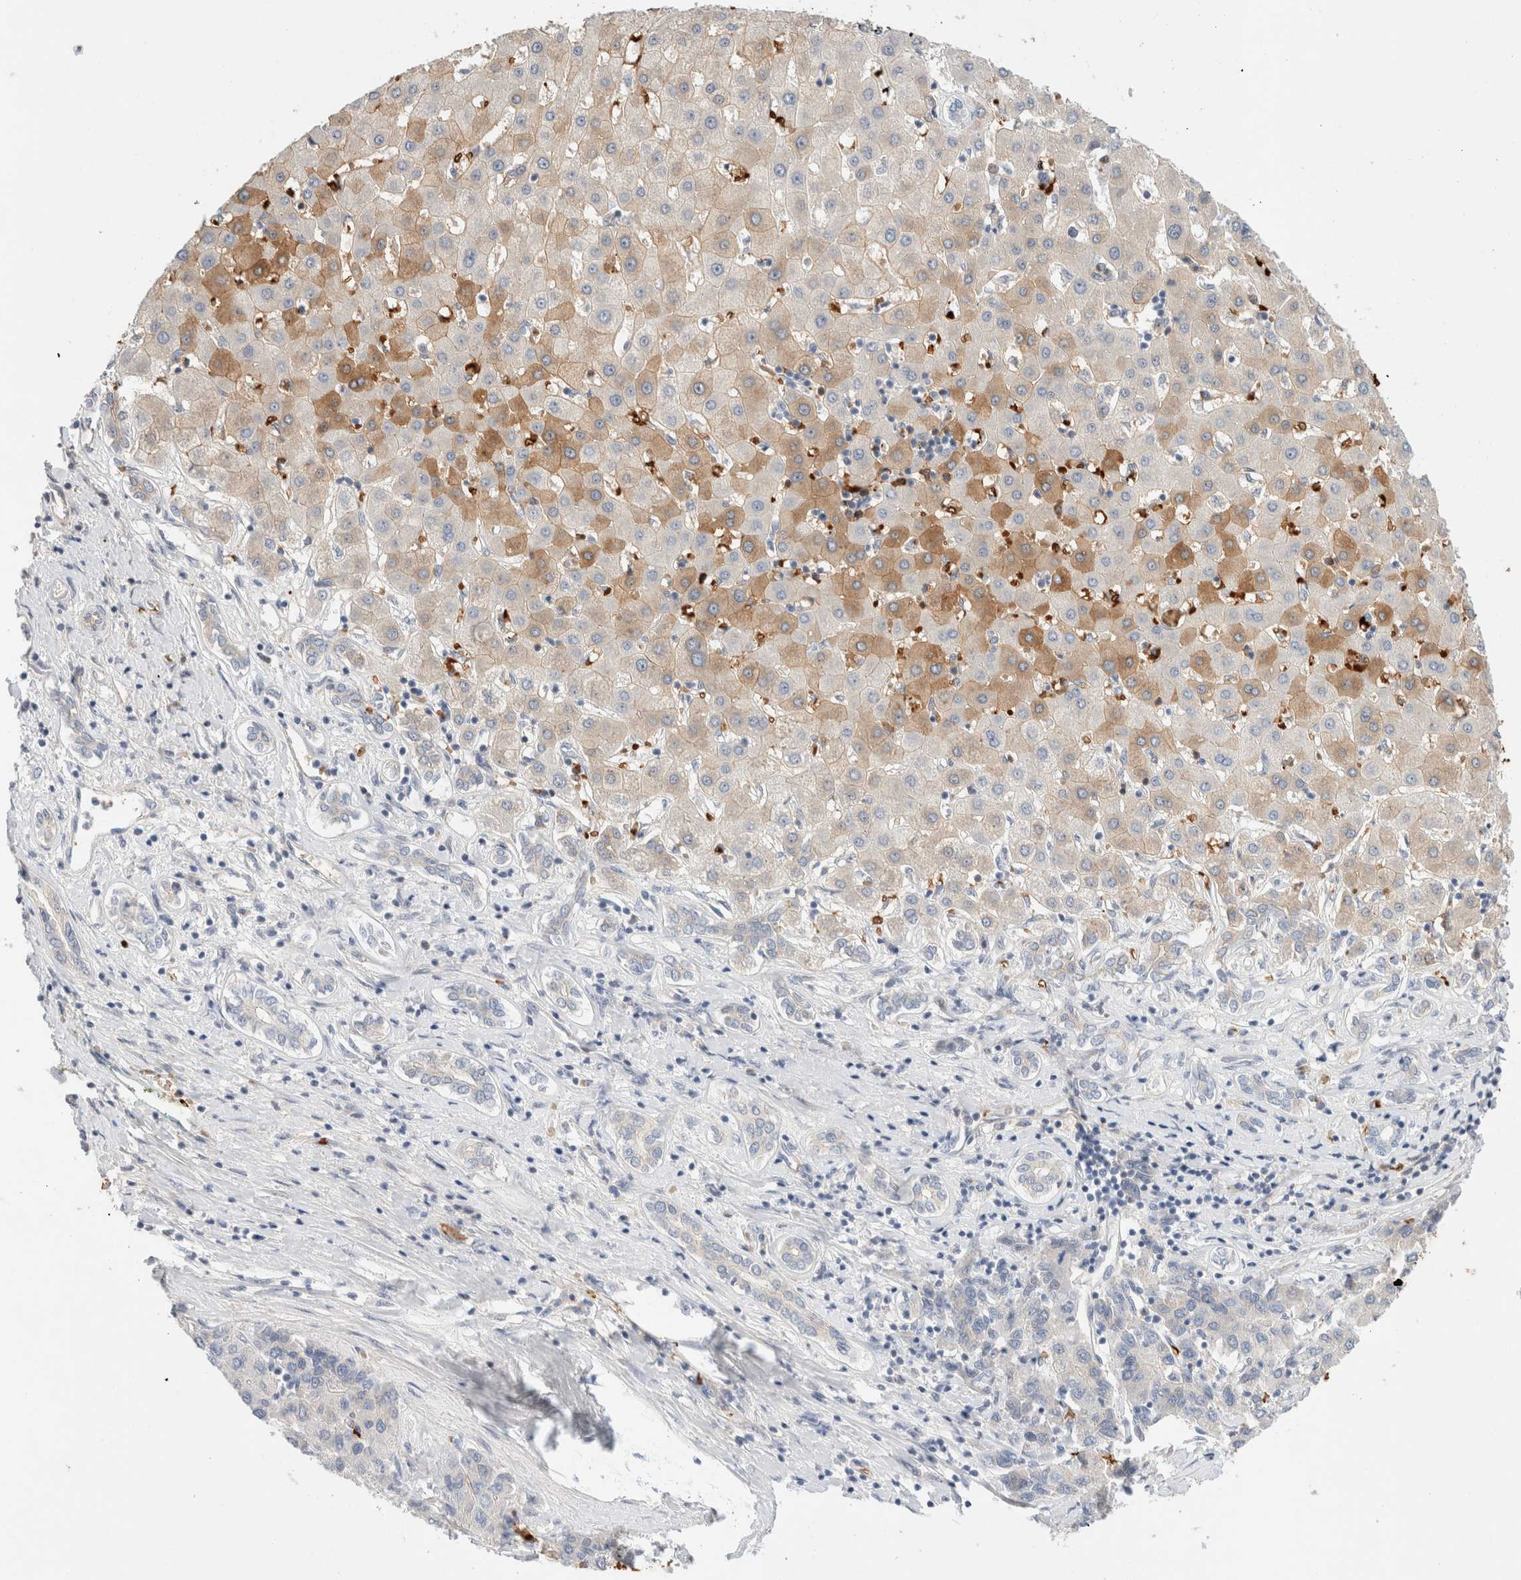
{"staining": {"intensity": "moderate", "quantity": "<25%", "location": "cytoplasmic/membranous"}, "tissue": "liver cancer", "cell_type": "Tumor cells", "image_type": "cancer", "snomed": [{"axis": "morphology", "description": "Carcinoma, Hepatocellular, NOS"}, {"axis": "topography", "description": "Liver"}], "caption": "Tumor cells display moderate cytoplasmic/membranous positivity in about <25% of cells in liver cancer. The staining was performed using DAB (3,3'-diaminobenzidine) to visualize the protein expression in brown, while the nuclei were stained in blue with hematoxylin (Magnification: 20x).", "gene": "MST1", "patient": {"sex": "male", "age": 65}}